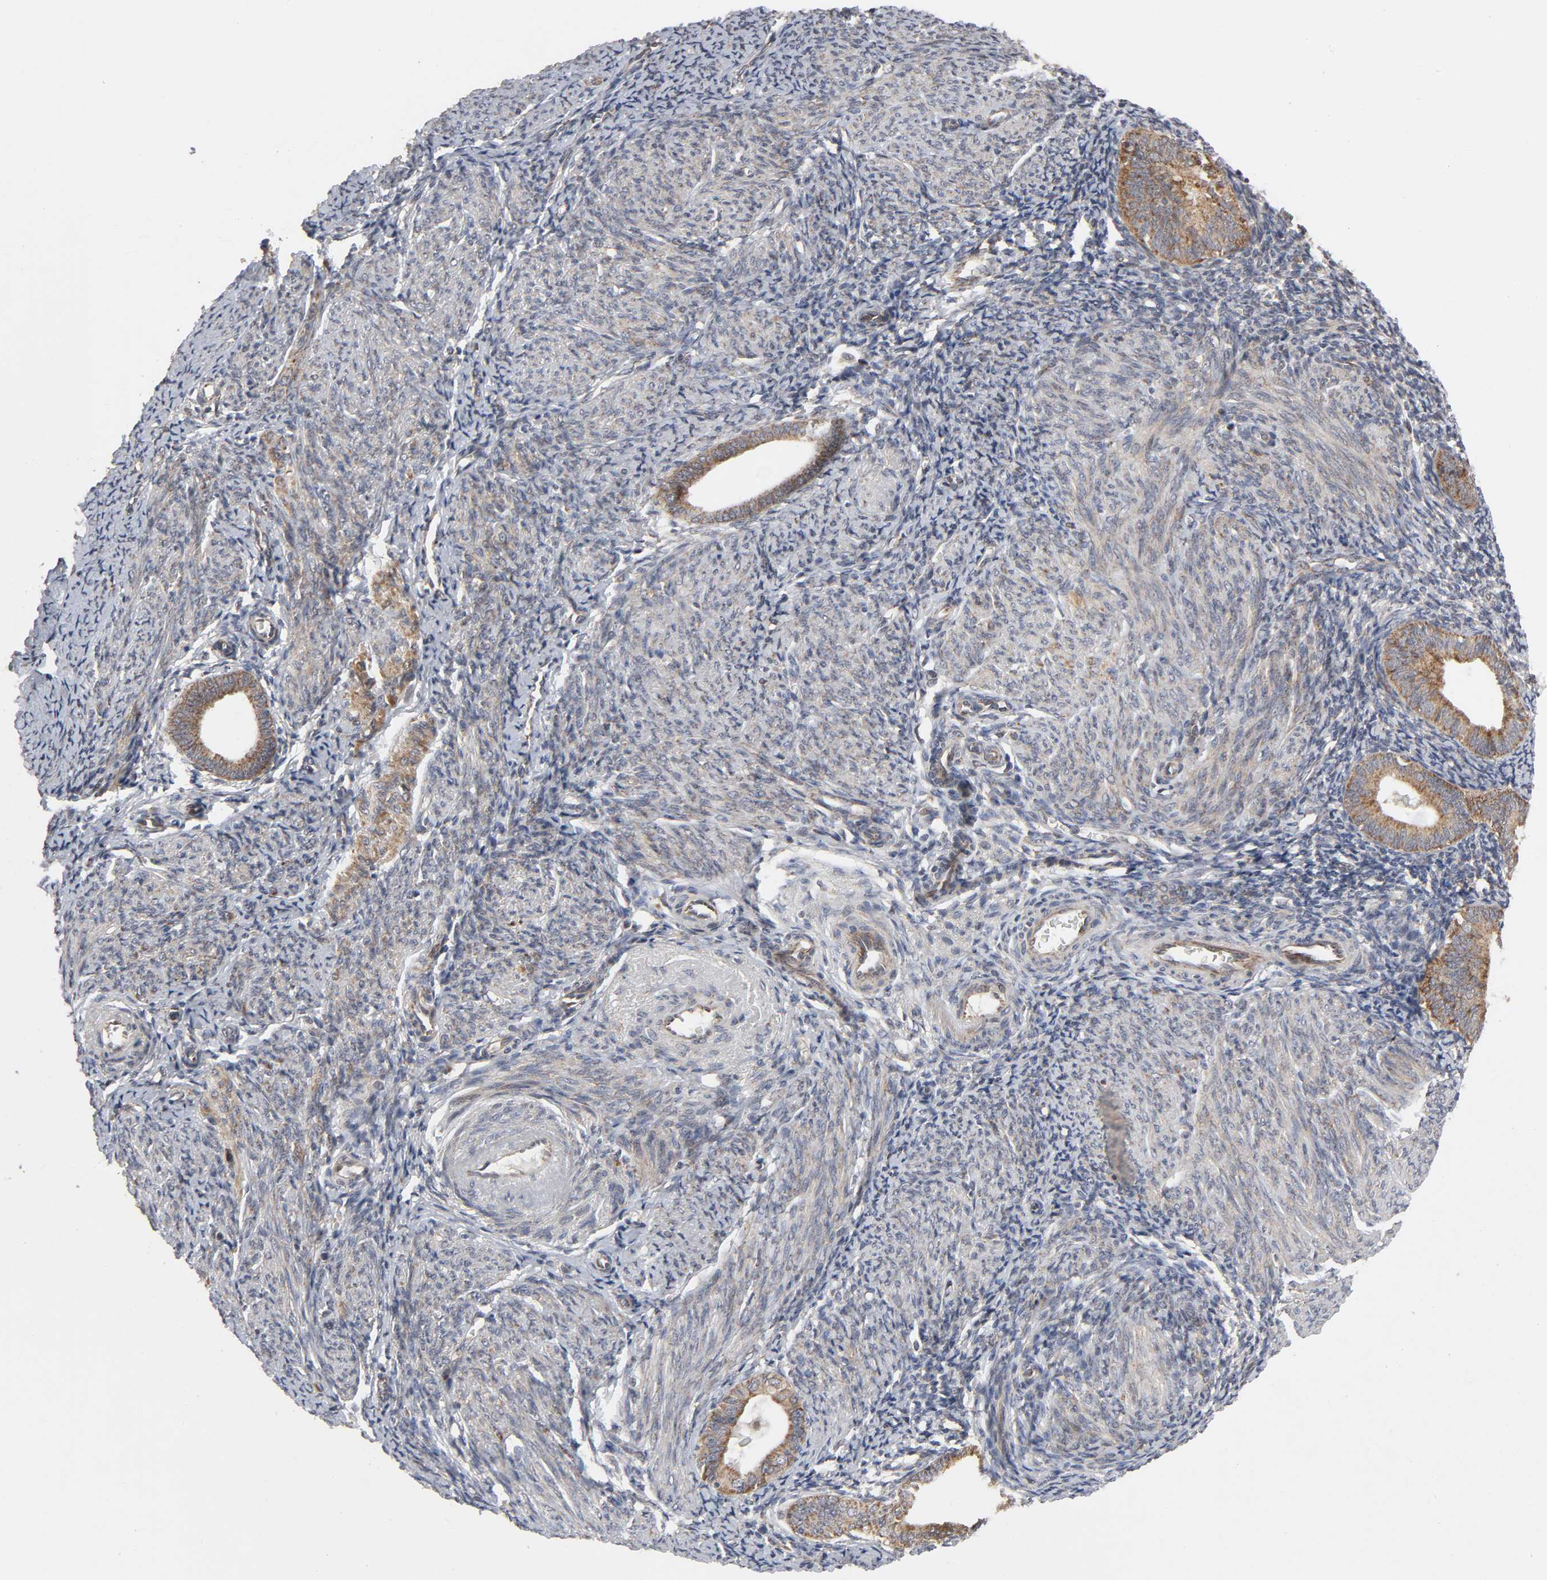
{"staining": {"intensity": "moderate", "quantity": ">75%", "location": "cytoplasmic/membranous"}, "tissue": "endometrium", "cell_type": "Cells in endometrial stroma", "image_type": "normal", "snomed": [{"axis": "morphology", "description": "Normal tissue, NOS"}, {"axis": "topography", "description": "Endometrium"}], "caption": "A medium amount of moderate cytoplasmic/membranous expression is seen in approximately >75% of cells in endometrial stroma in benign endometrium. The staining was performed using DAB (3,3'-diaminobenzidine), with brown indicating positive protein expression. Nuclei are stained blue with hematoxylin.", "gene": "SLC30A9", "patient": {"sex": "female", "age": 57}}